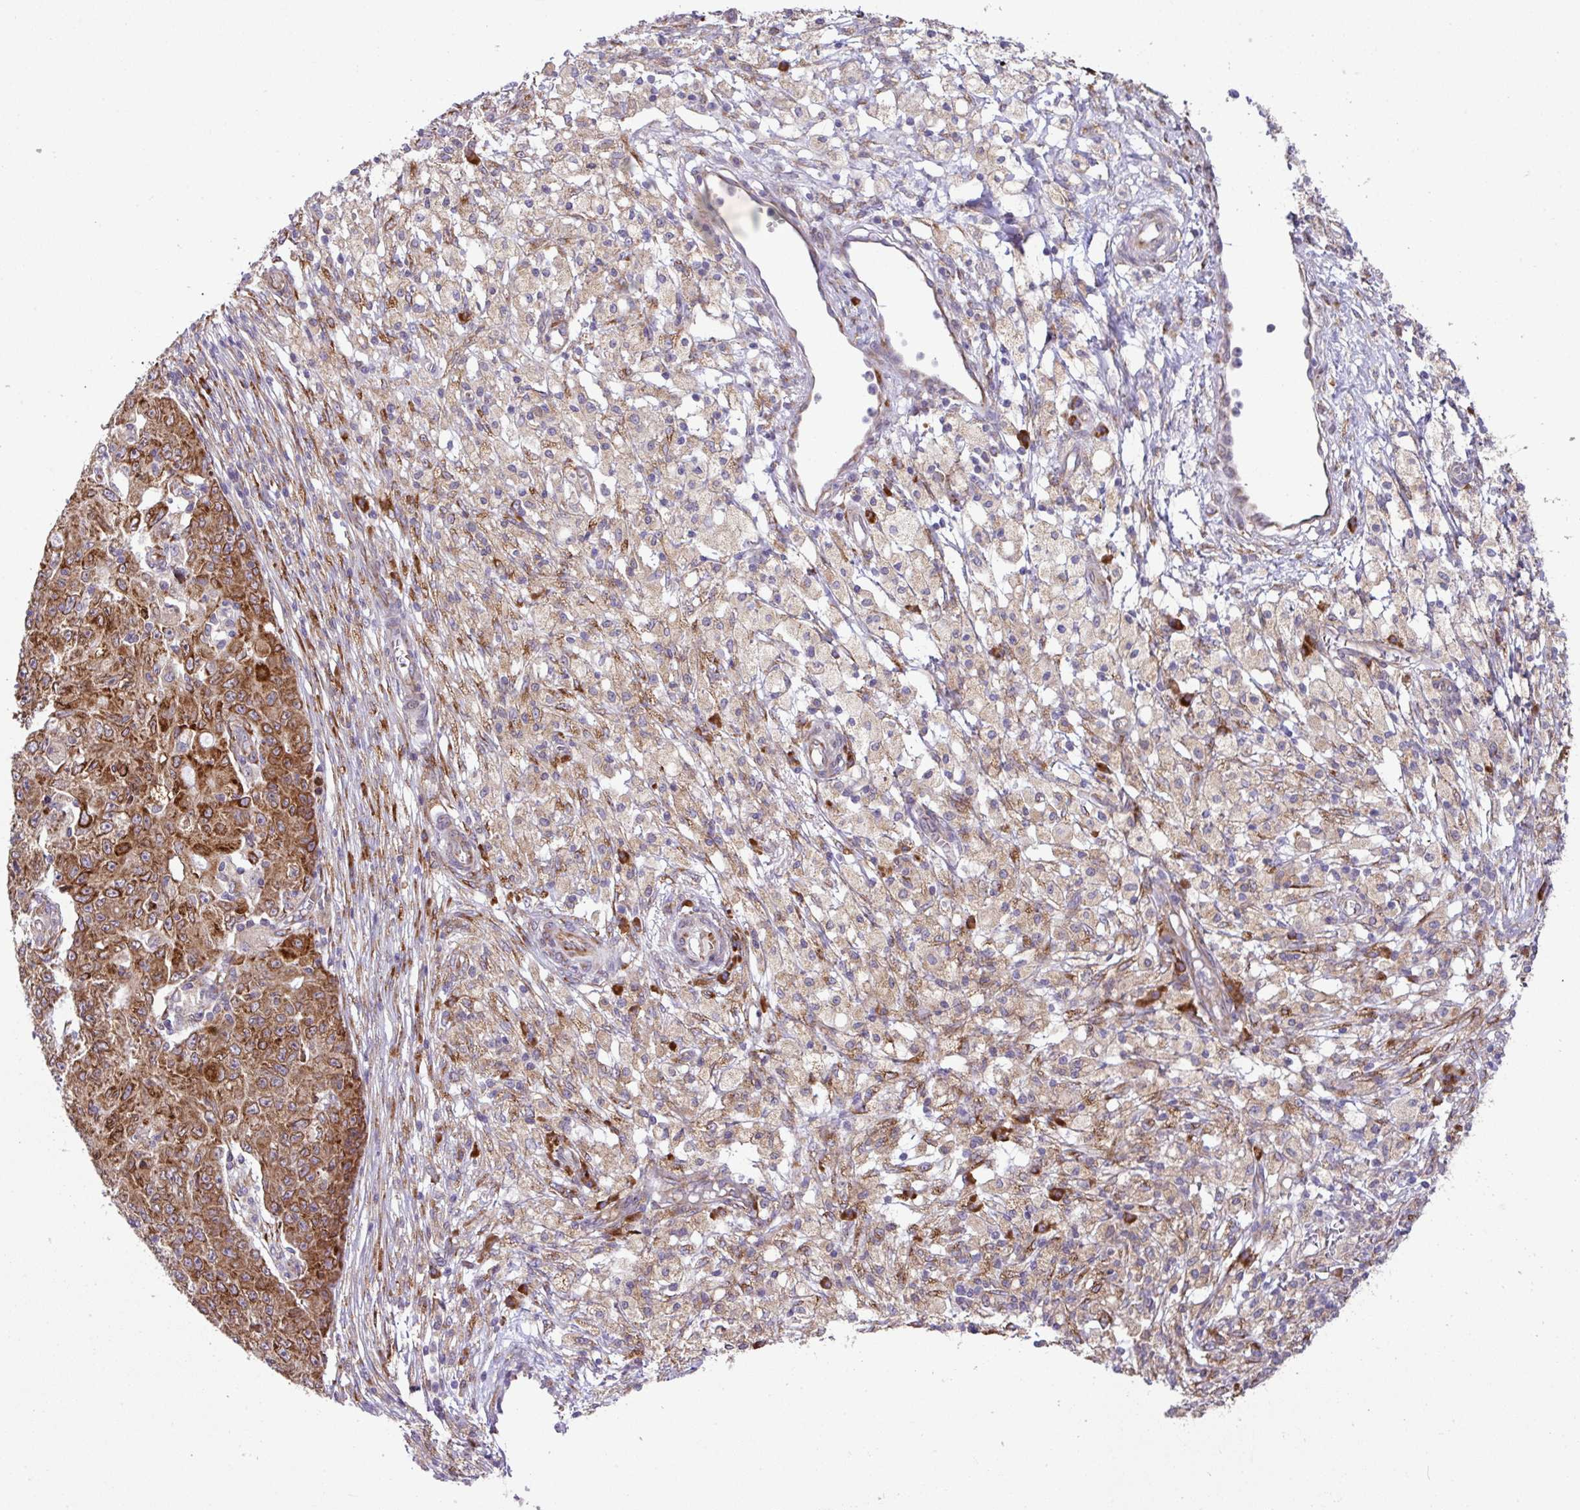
{"staining": {"intensity": "strong", "quantity": ">75%", "location": "cytoplasmic/membranous"}, "tissue": "ovarian cancer", "cell_type": "Tumor cells", "image_type": "cancer", "snomed": [{"axis": "morphology", "description": "Carcinoma, endometroid"}, {"axis": "topography", "description": "Ovary"}], "caption": "About >75% of tumor cells in human ovarian cancer (endometroid carcinoma) demonstrate strong cytoplasmic/membranous protein staining as visualized by brown immunohistochemical staining.", "gene": "SLC39A7", "patient": {"sex": "female", "age": 42}}